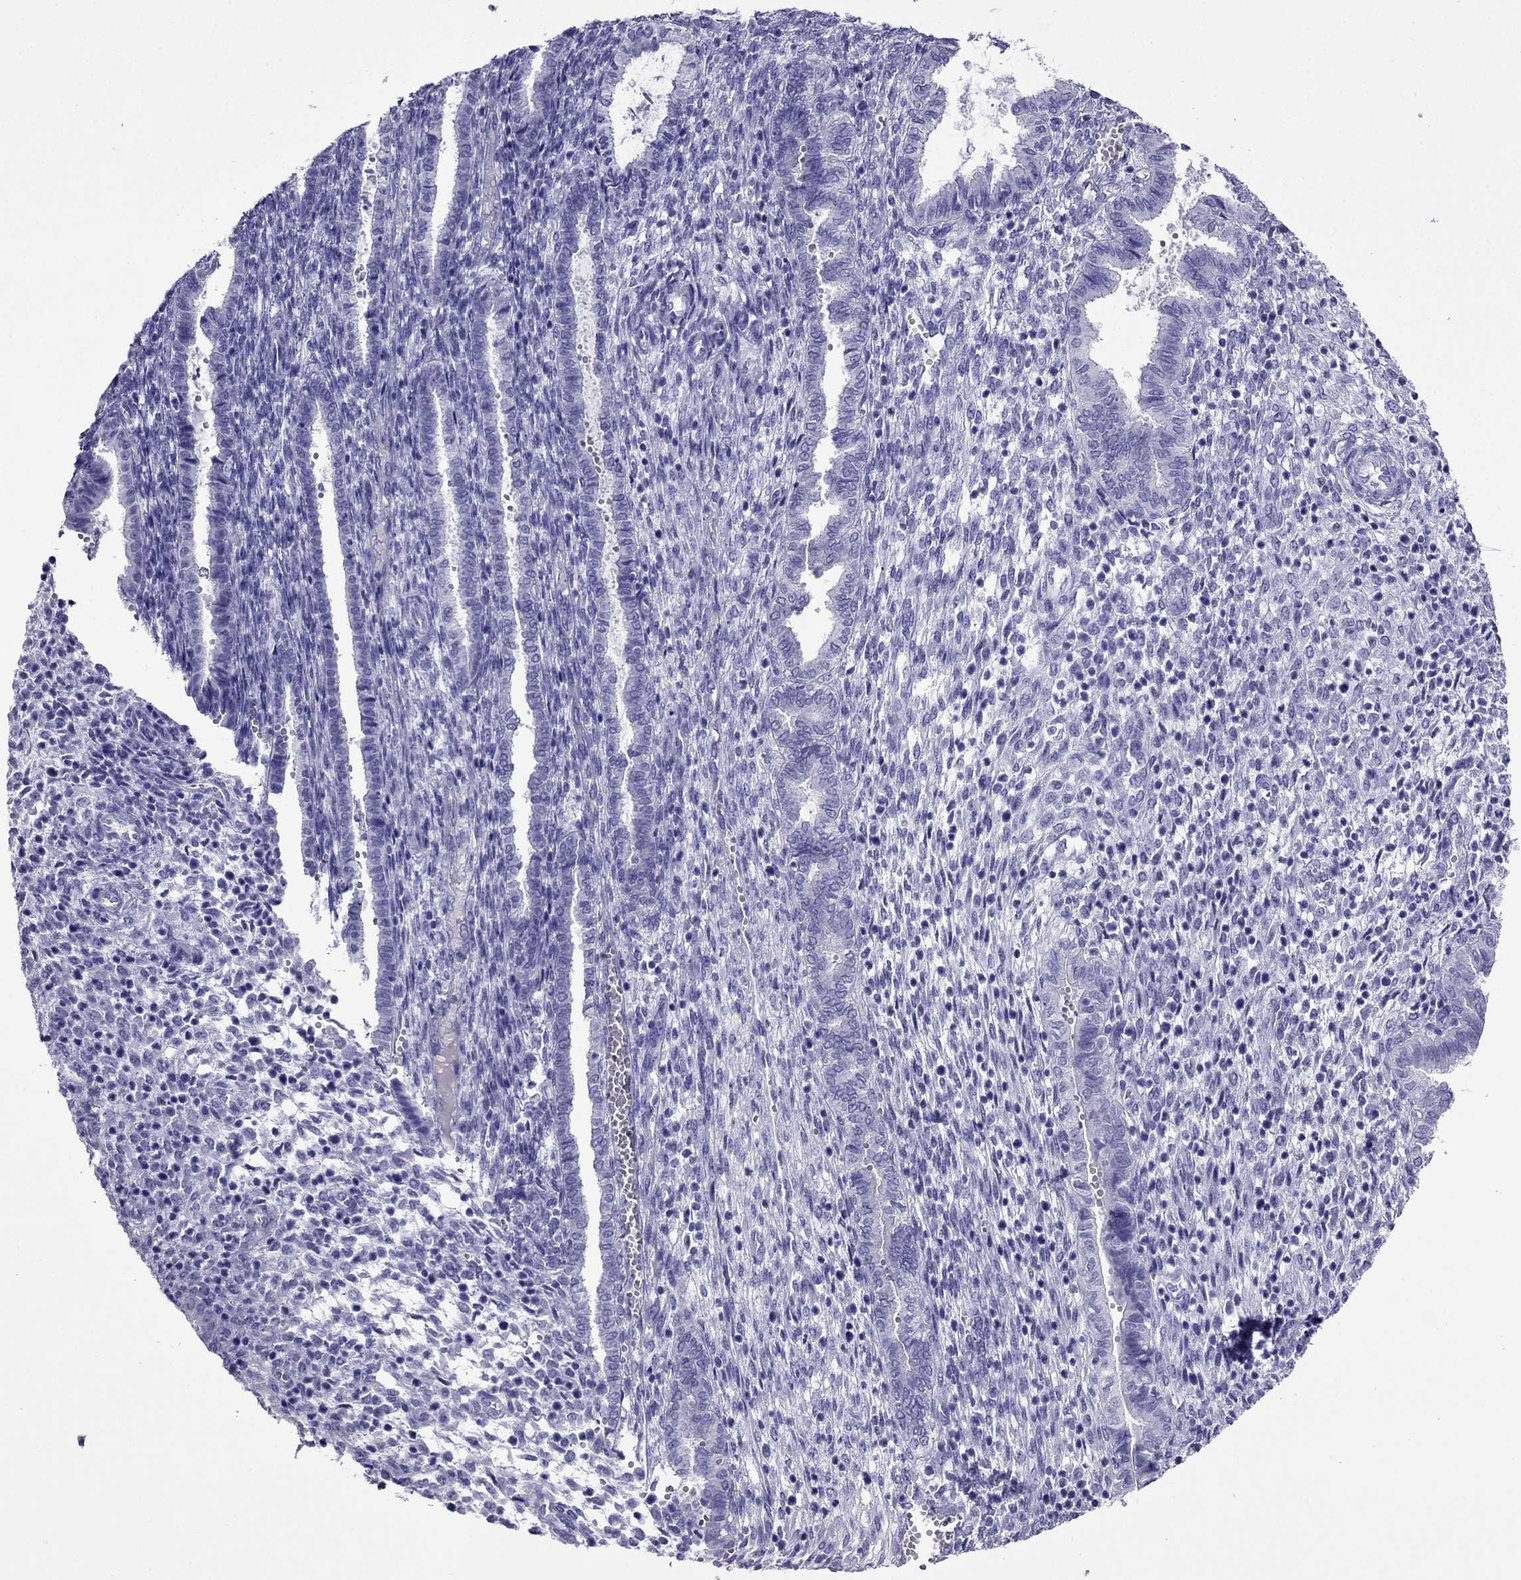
{"staining": {"intensity": "negative", "quantity": "none", "location": "none"}, "tissue": "endometrium", "cell_type": "Cells in endometrial stroma", "image_type": "normal", "snomed": [{"axis": "morphology", "description": "Normal tissue, NOS"}, {"axis": "topography", "description": "Endometrium"}], "caption": "The photomicrograph demonstrates no staining of cells in endometrial stroma in normal endometrium. Brightfield microscopy of IHC stained with DAB (3,3'-diaminobenzidine) (brown) and hematoxylin (blue), captured at high magnification.", "gene": "CRYBA1", "patient": {"sex": "female", "age": 43}}